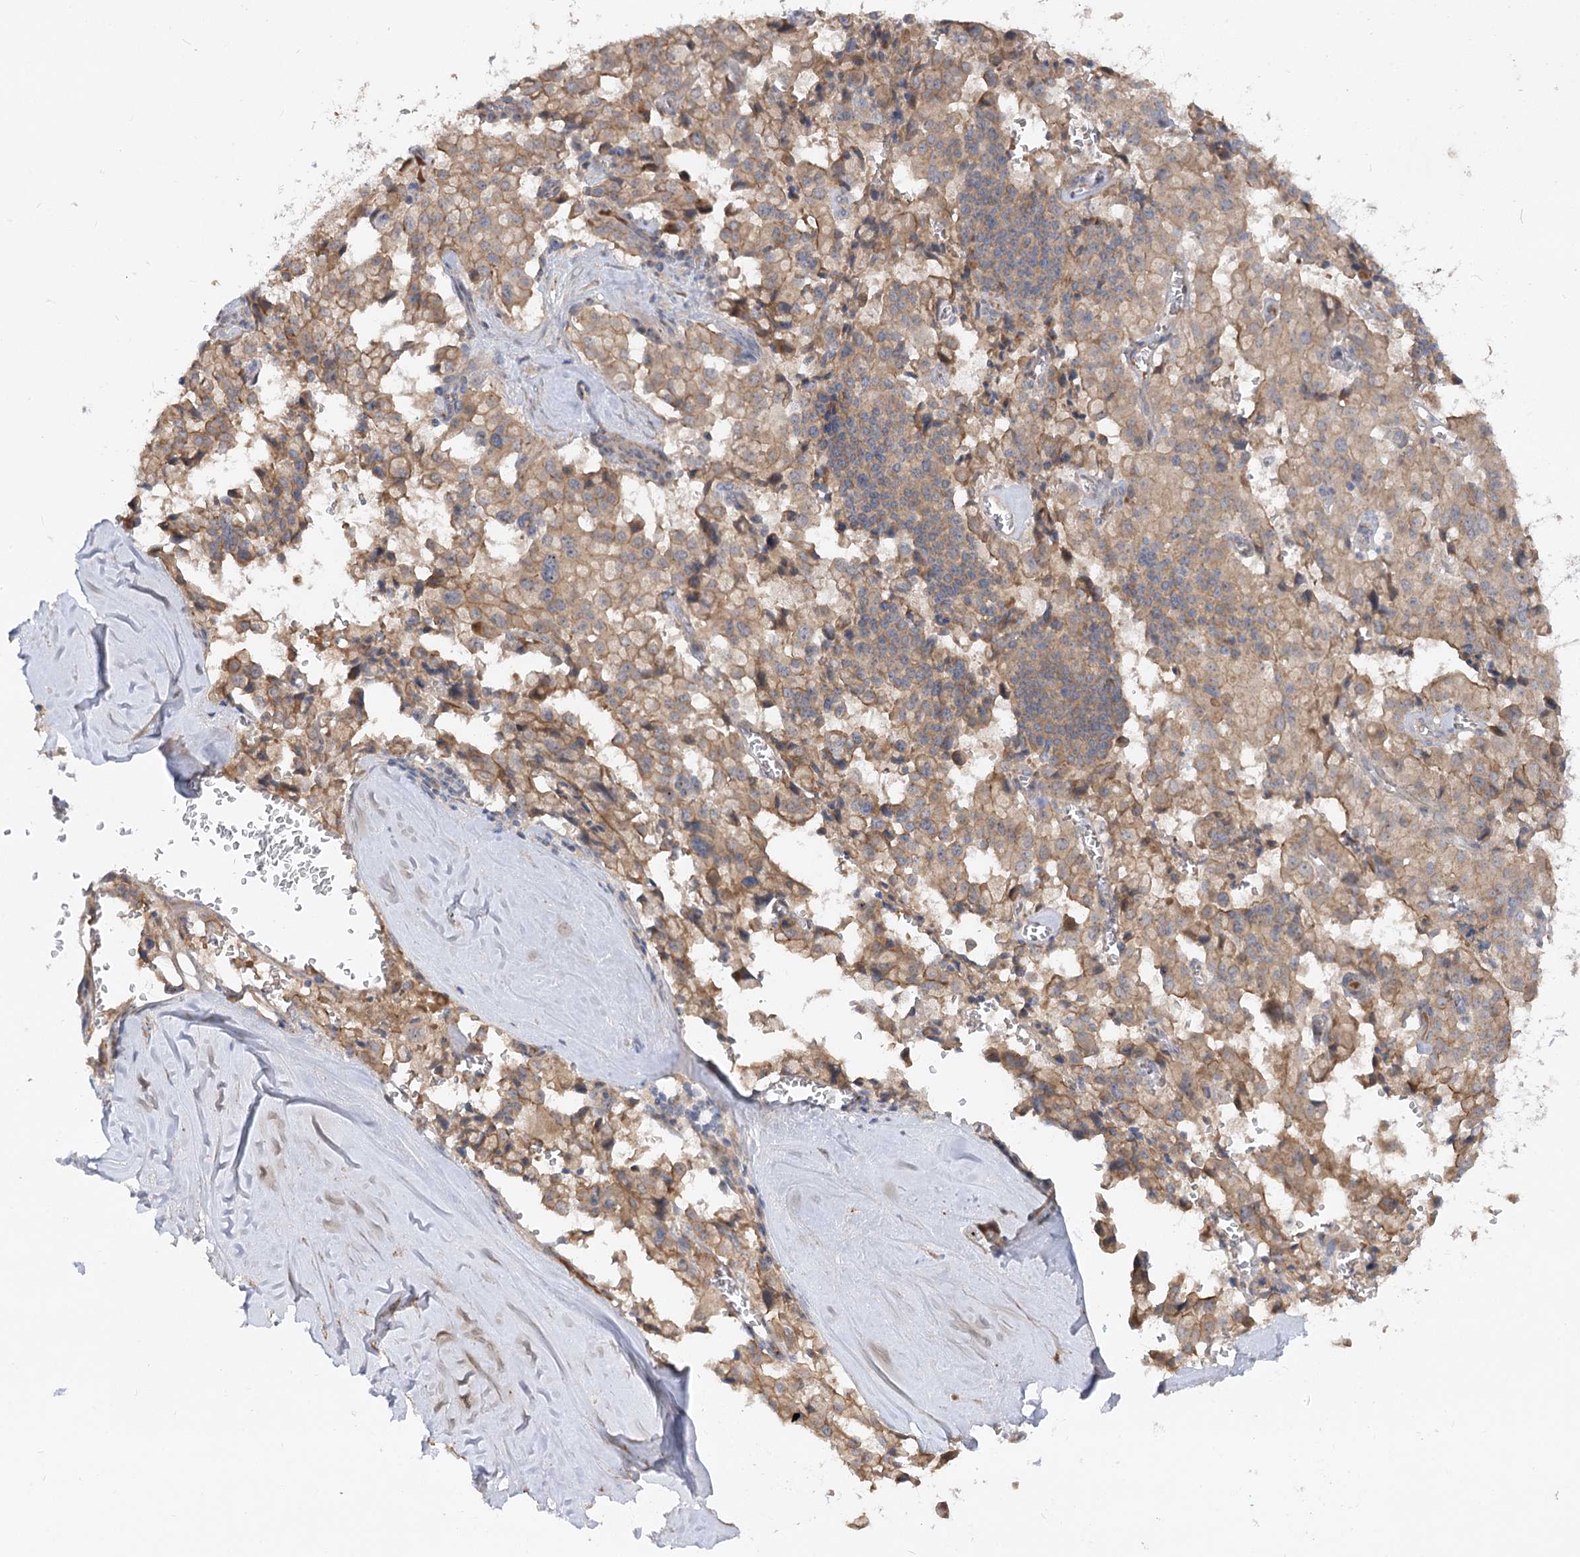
{"staining": {"intensity": "moderate", "quantity": ">75%", "location": "cytoplasmic/membranous"}, "tissue": "pancreatic cancer", "cell_type": "Tumor cells", "image_type": "cancer", "snomed": [{"axis": "morphology", "description": "Adenocarcinoma, NOS"}, {"axis": "topography", "description": "Pancreas"}], "caption": "IHC of adenocarcinoma (pancreatic) demonstrates medium levels of moderate cytoplasmic/membranous positivity in about >75% of tumor cells.", "gene": "FGF19", "patient": {"sex": "male", "age": 65}}